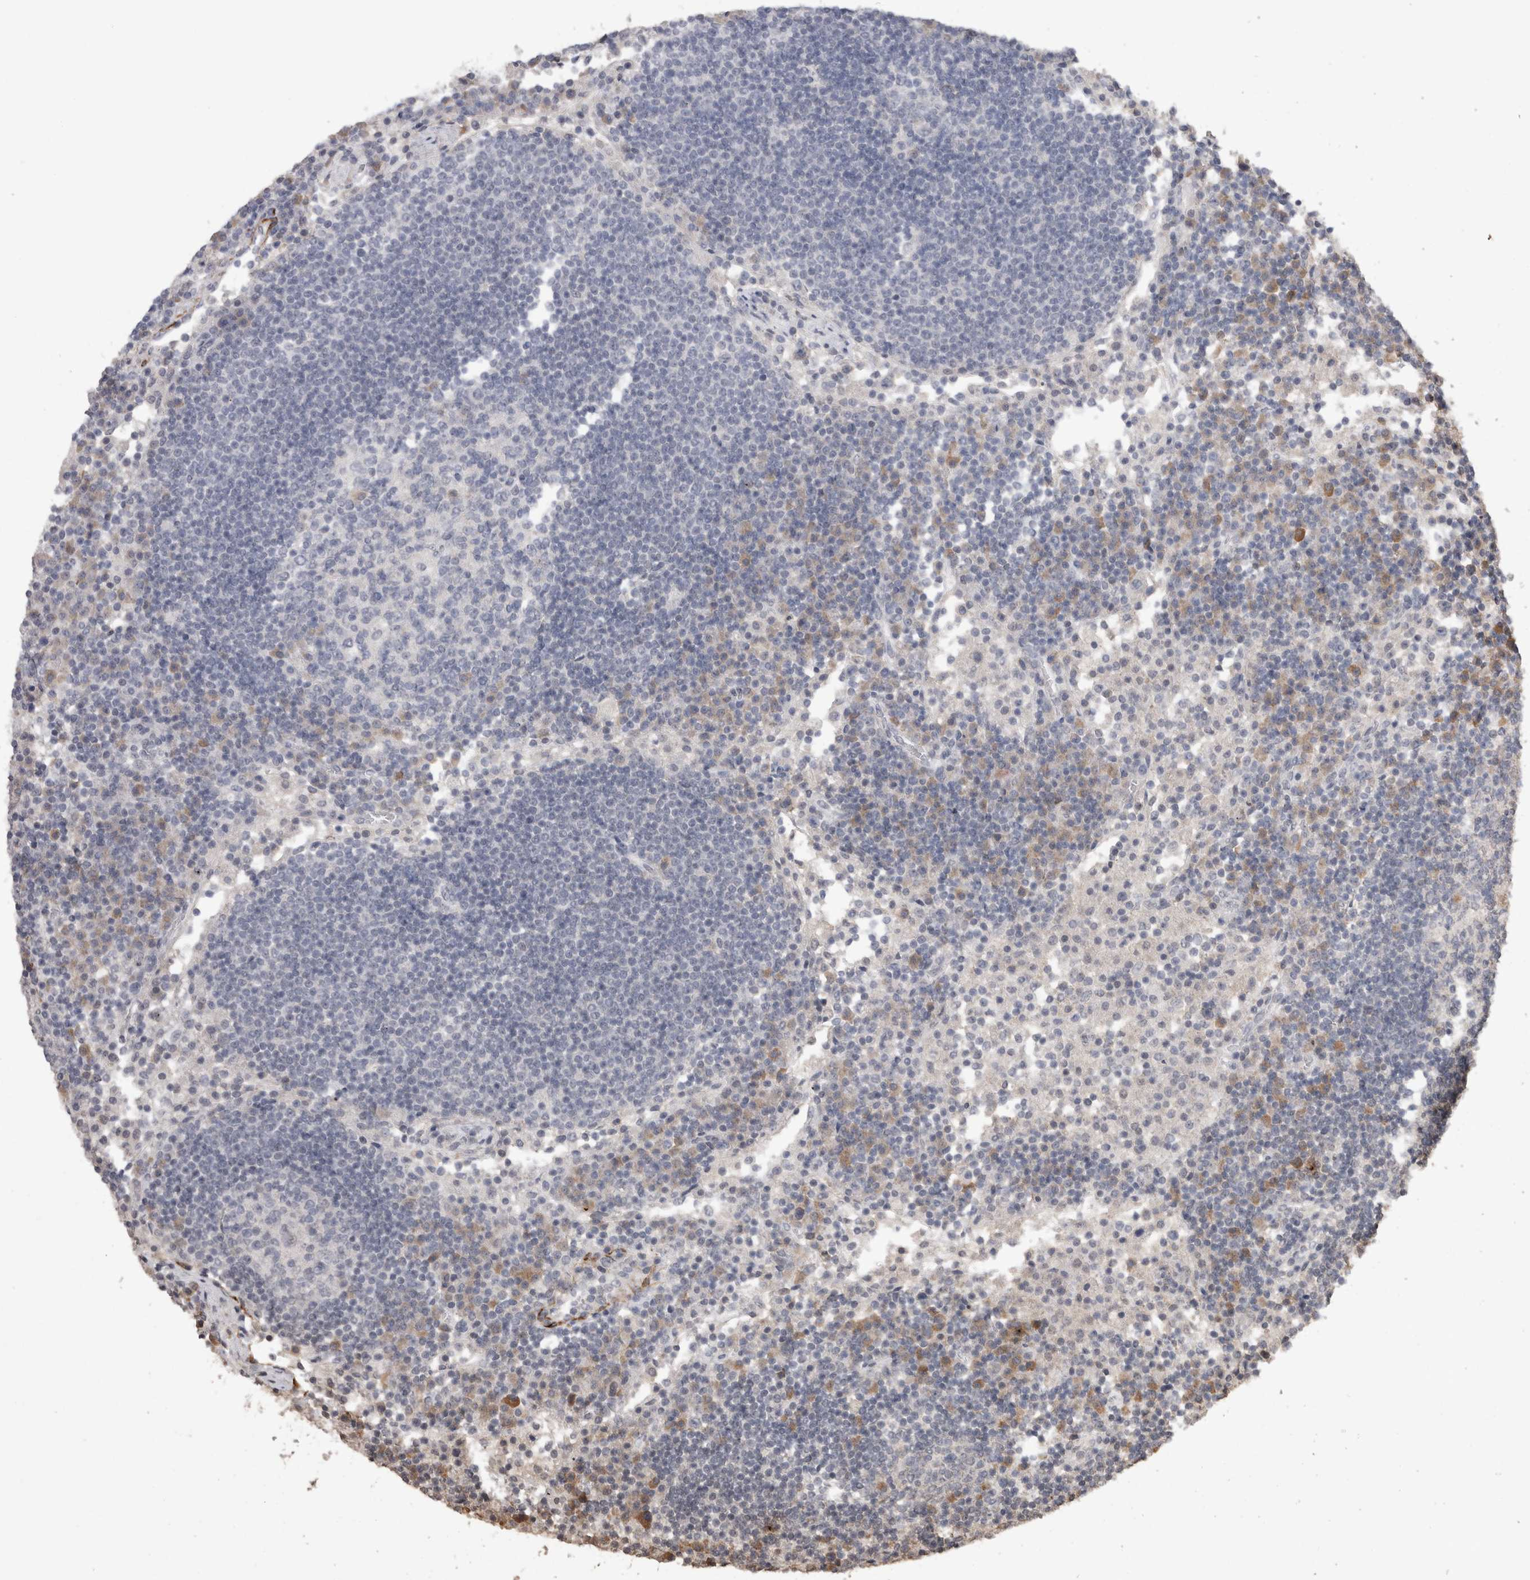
{"staining": {"intensity": "negative", "quantity": "none", "location": "none"}, "tissue": "lymph node", "cell_type": "Germinal center cells", "image_type": "normal", "snomed": [{"axis": "morphology", "description": "Normal tissue, NOS"}, {"axis": "topography", "description": "Lymph node"}], "caption": "Immunohistochemistry (IHC) of normal human lymph node demonstrates no staining in germinal center cells.", "gene": "CDH13", "patient": {"sex": "female", "age": 53}}